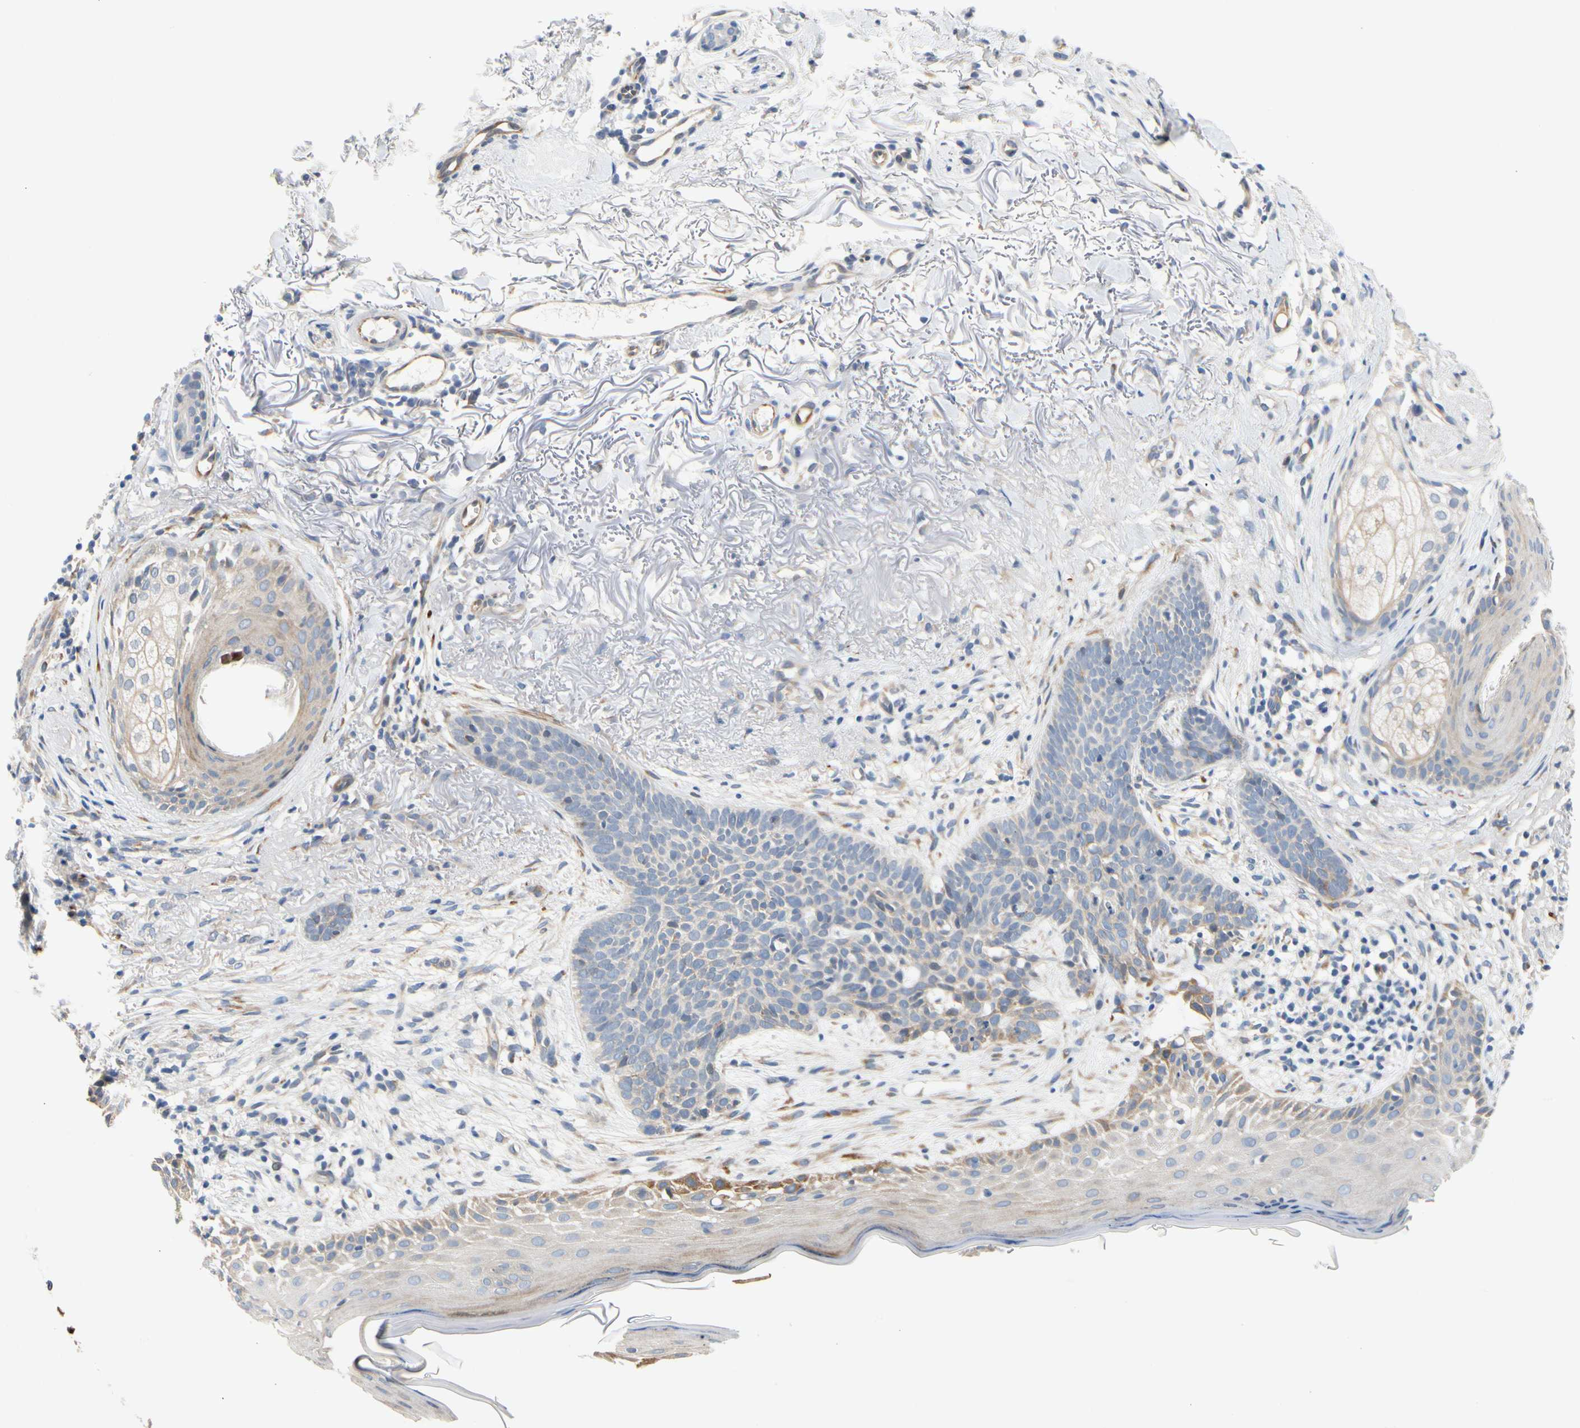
{"staining": {"intensity": "weak", "quantity": "<25%", "location": "cytoplasmic/membranous"}, "tissue": "skin cancer", "cell_type": "Tumor cells", "image_type": "cancer", "snomed": [{"axis": "morphology", "description": "Normal tissue, NOS"}, {"axis": "morphology", "description": "Basal cell carcinoma"}, {"axis": "topography", "description": "Skin"}], "caption": "DAB (3,3'-diaminobenzidine) immunohistochemical staining of skin cancer (basal cell carcinoma) shows no significant expression in tumor cells.", "gene": "ZNF236", "patient": {"sex": "female", "age": 70}}